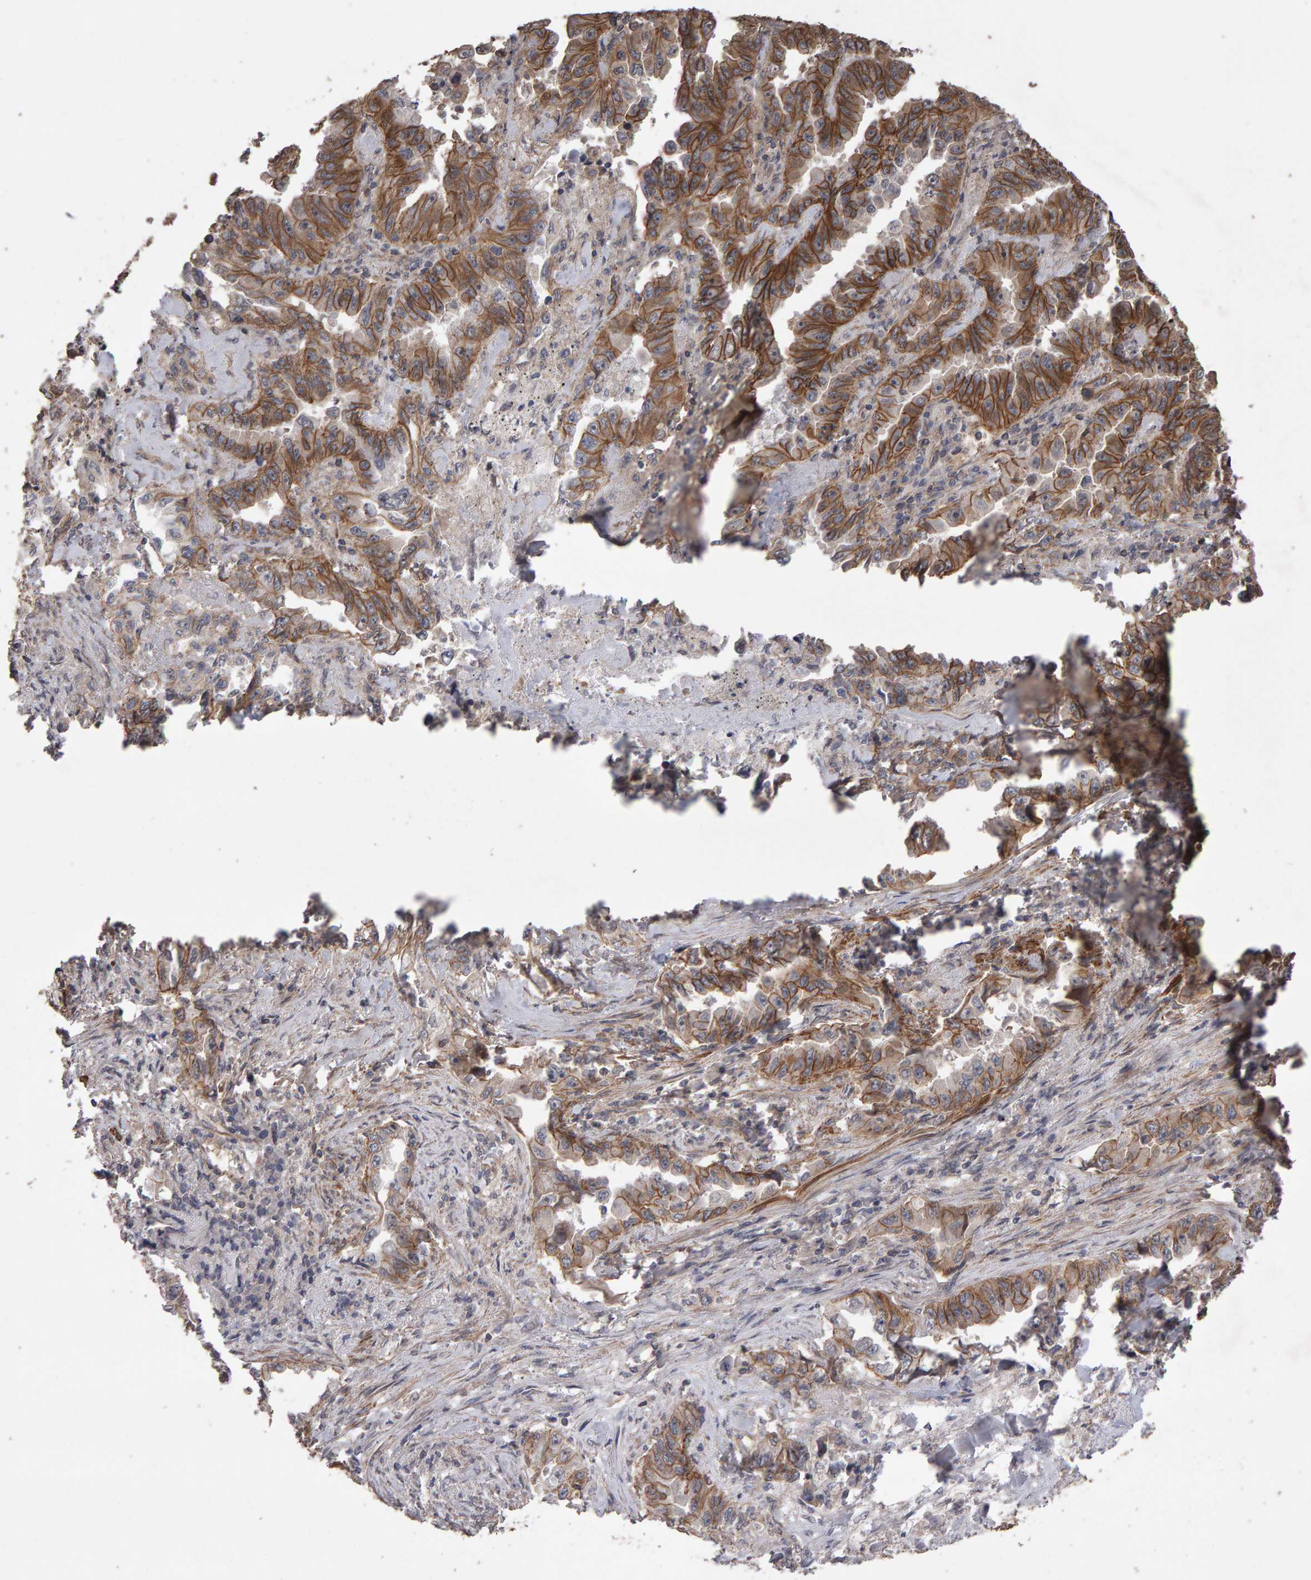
{"staining": {"intensity": "strong", "quantity": ">75%", "location": "cytoplasmic/membranous"}, "tissue": "lung cancer", "cell_type": "Tumor cells", "image_type": "cancer", "snomed": [{"axis": "morphology", "description": "Adenocarcinoma, NOS"}, {"axis": "topography", "description": "Lung"}], "caption": "Protein staining of lung cancer (adenocarcinoma) tissue reveals strong cytoplasmic/membranous expression in approximately >75% of tumor cells. (Stains: DAB (3,3'-diaminobenzidine) in brown, nuclei in blue, Microscopy: brightfield microscopy at high magnification).", "gene": "SCRIB", "patient": {"sex": "female", "age": 51}}